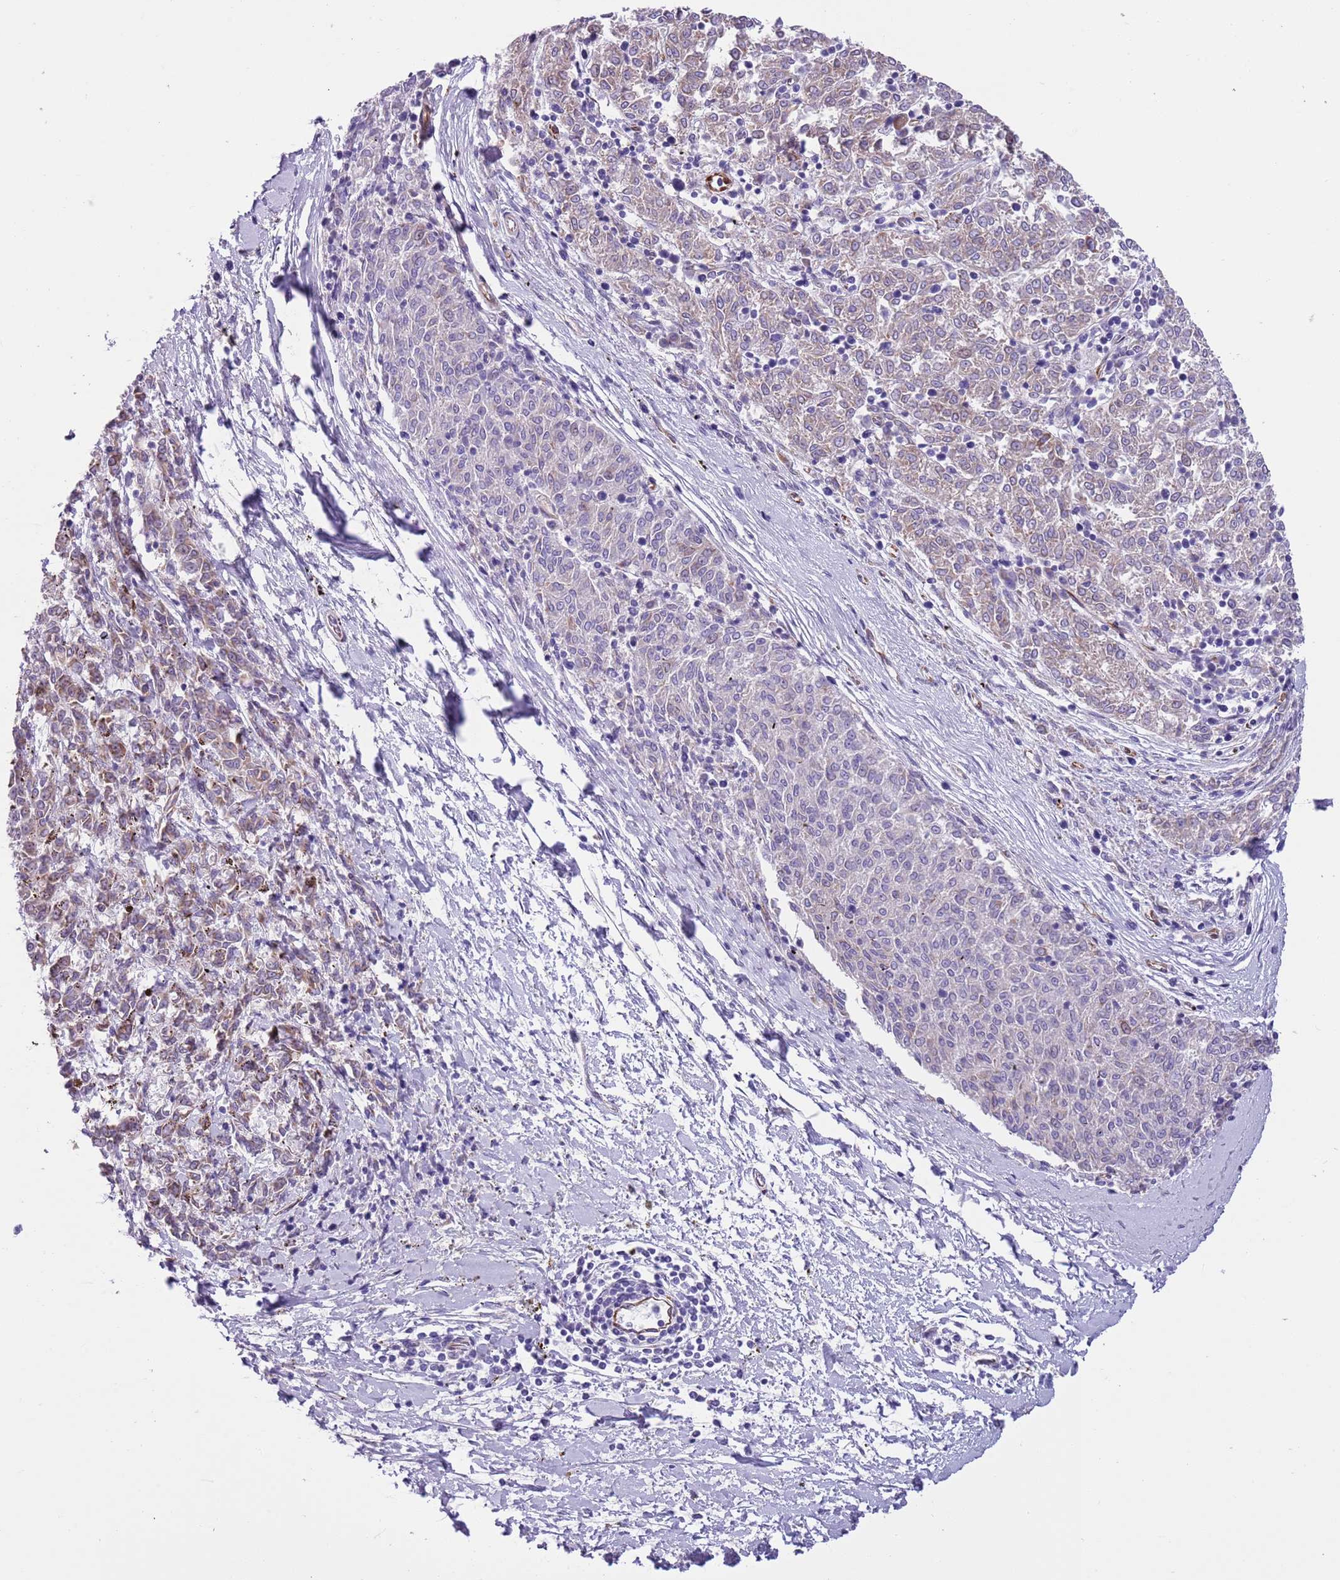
{"staining": {"intensity": "weak", "quantity": "25%-75%", "location": "cytoplasmic/membranous"}, "tissue": "melanoma", "cell_type": "Tumor cells", "image_type": "cancer", "snomed": [{"axis": "morphology", "description": "Malignant melanoma, NOS"}, {"axis": "topography", "description": "Skin"}], "caption": "Immunohistochemistry photomicrograph of neoplastic tissue: human malignant melanoma stained using immunohistochemistry (IHC) exhibits low levels of weak protein expression localized specifically in the cytoplasmic/membranous of tumor cells, appearing as a cytoplasmic/membranous brown color.", "gene": "MRPL32", "patient": {"sex": "female", "age": 72}}